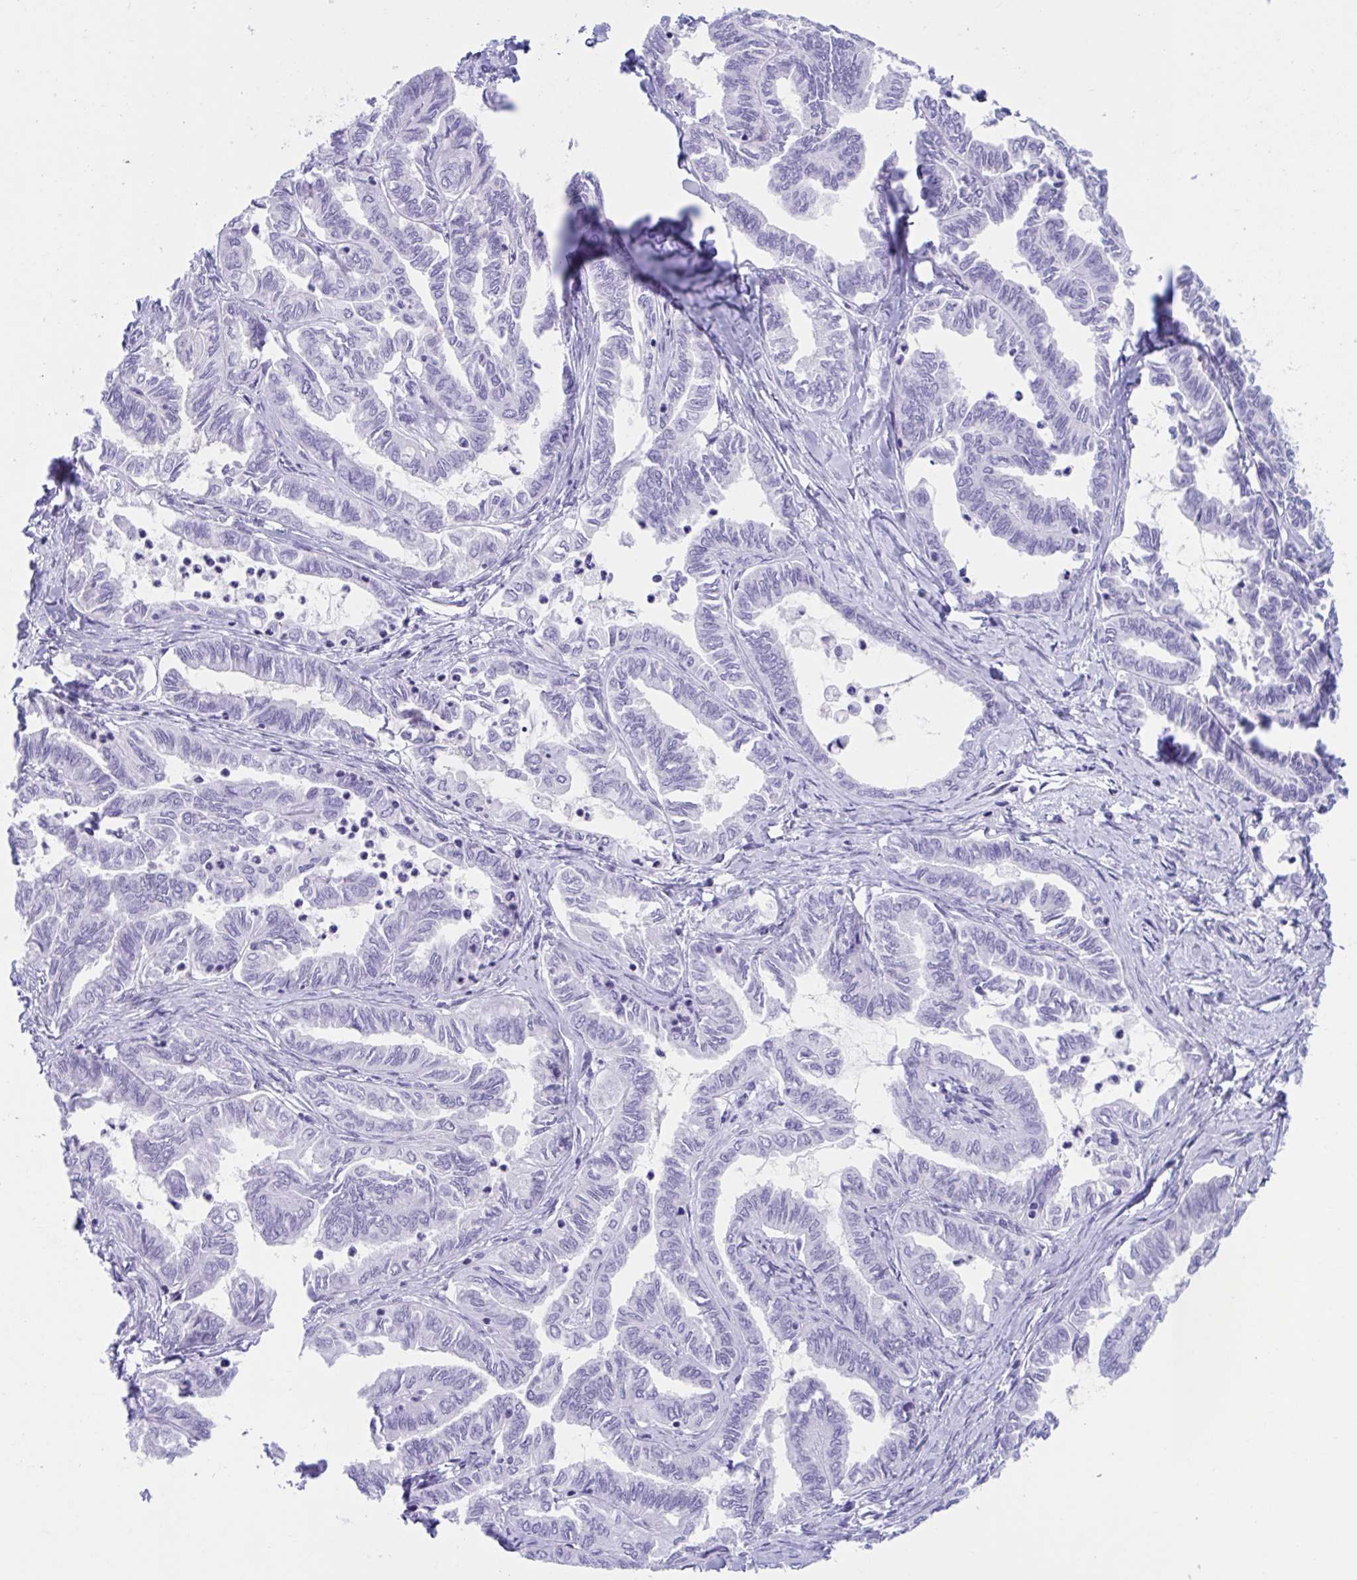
{"staining": {"intensity": "negative", "quantity": "none", "location": "none"}, "tissue": "ovarian cancer", "cell_type": "Tumor cells", "image_type": "cancer", "snomed": [{"axis": "morphology", "description": "Carcinoma, endometroid"}, {"axis": "topography", "description": "Ovary"}], "caption": "The histopathology image exhibits no significant positivity in tumor cells of ovarian cancer (endometroid carcinoma). (Immunohistochemistry (ihc), brightfield microscopy, high magnification).", "gene": "TMEM35A", "patient": {"sex": "female", "age": 70}}